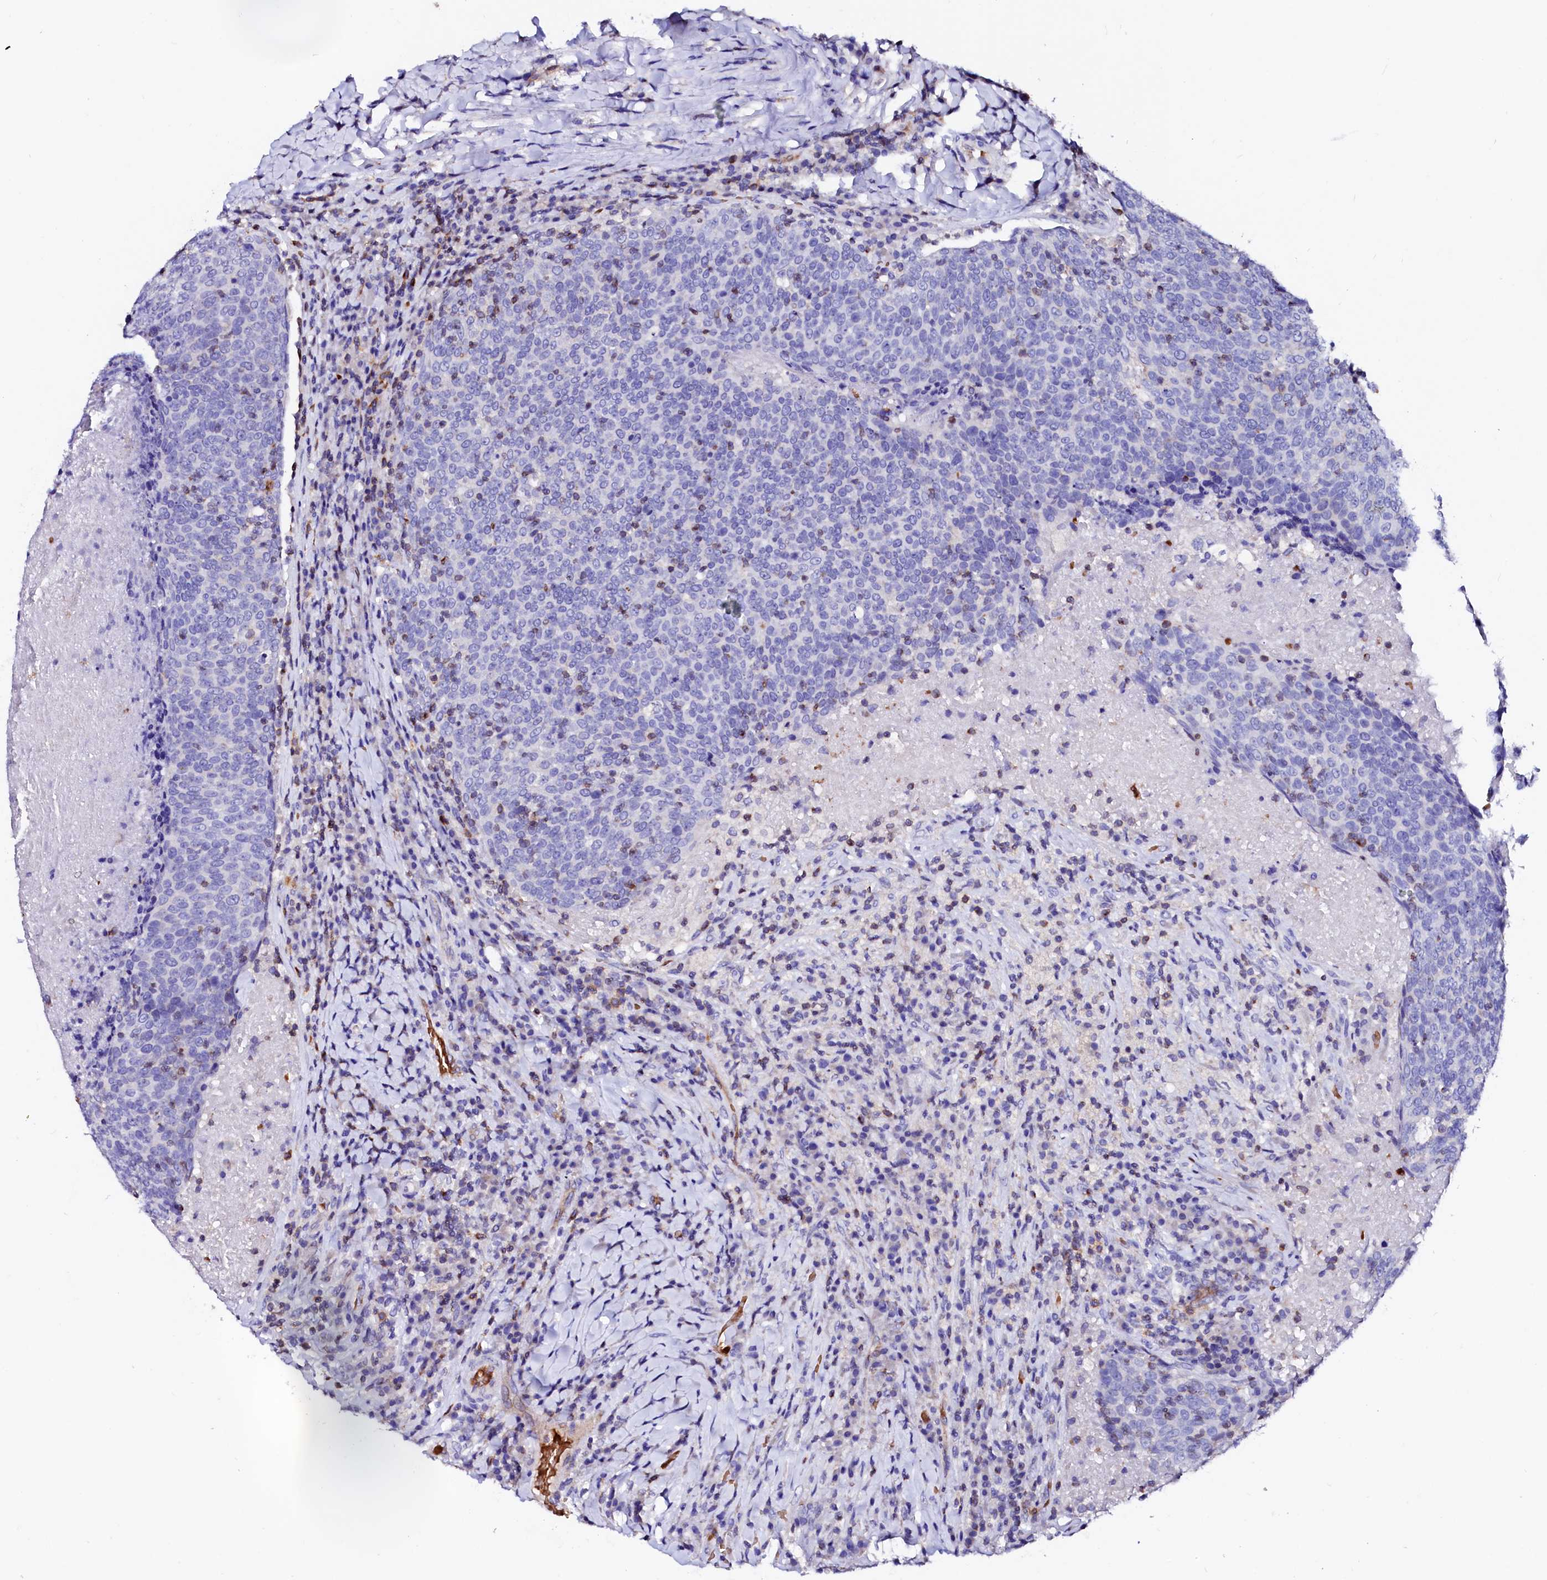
{"staining": {"intensity": "negative", "quantity": "none", "location": "none"}, "tissue": "head and neck cancer", "cell_type": "Tumor cells", "image_type": "cancer", "snomed": [{"axis": "morphology", "description": "Squamous cell carcinoma, NOS"}, {"axis": "morphology", "description": "Squamous cell carcinoma, metastatic, NOS"}, {"axis": "topography", "description": "Lymph node"}, {"axis": "topography", "description": "Head-Neck"}], "caption": "IHC image of neoplastic tissue: head and neck cancer stained with DAB displays no significant protein expression in tumor cells.", "gene": "RAB27A", "patient": {"sex": "male", "age": 62}}